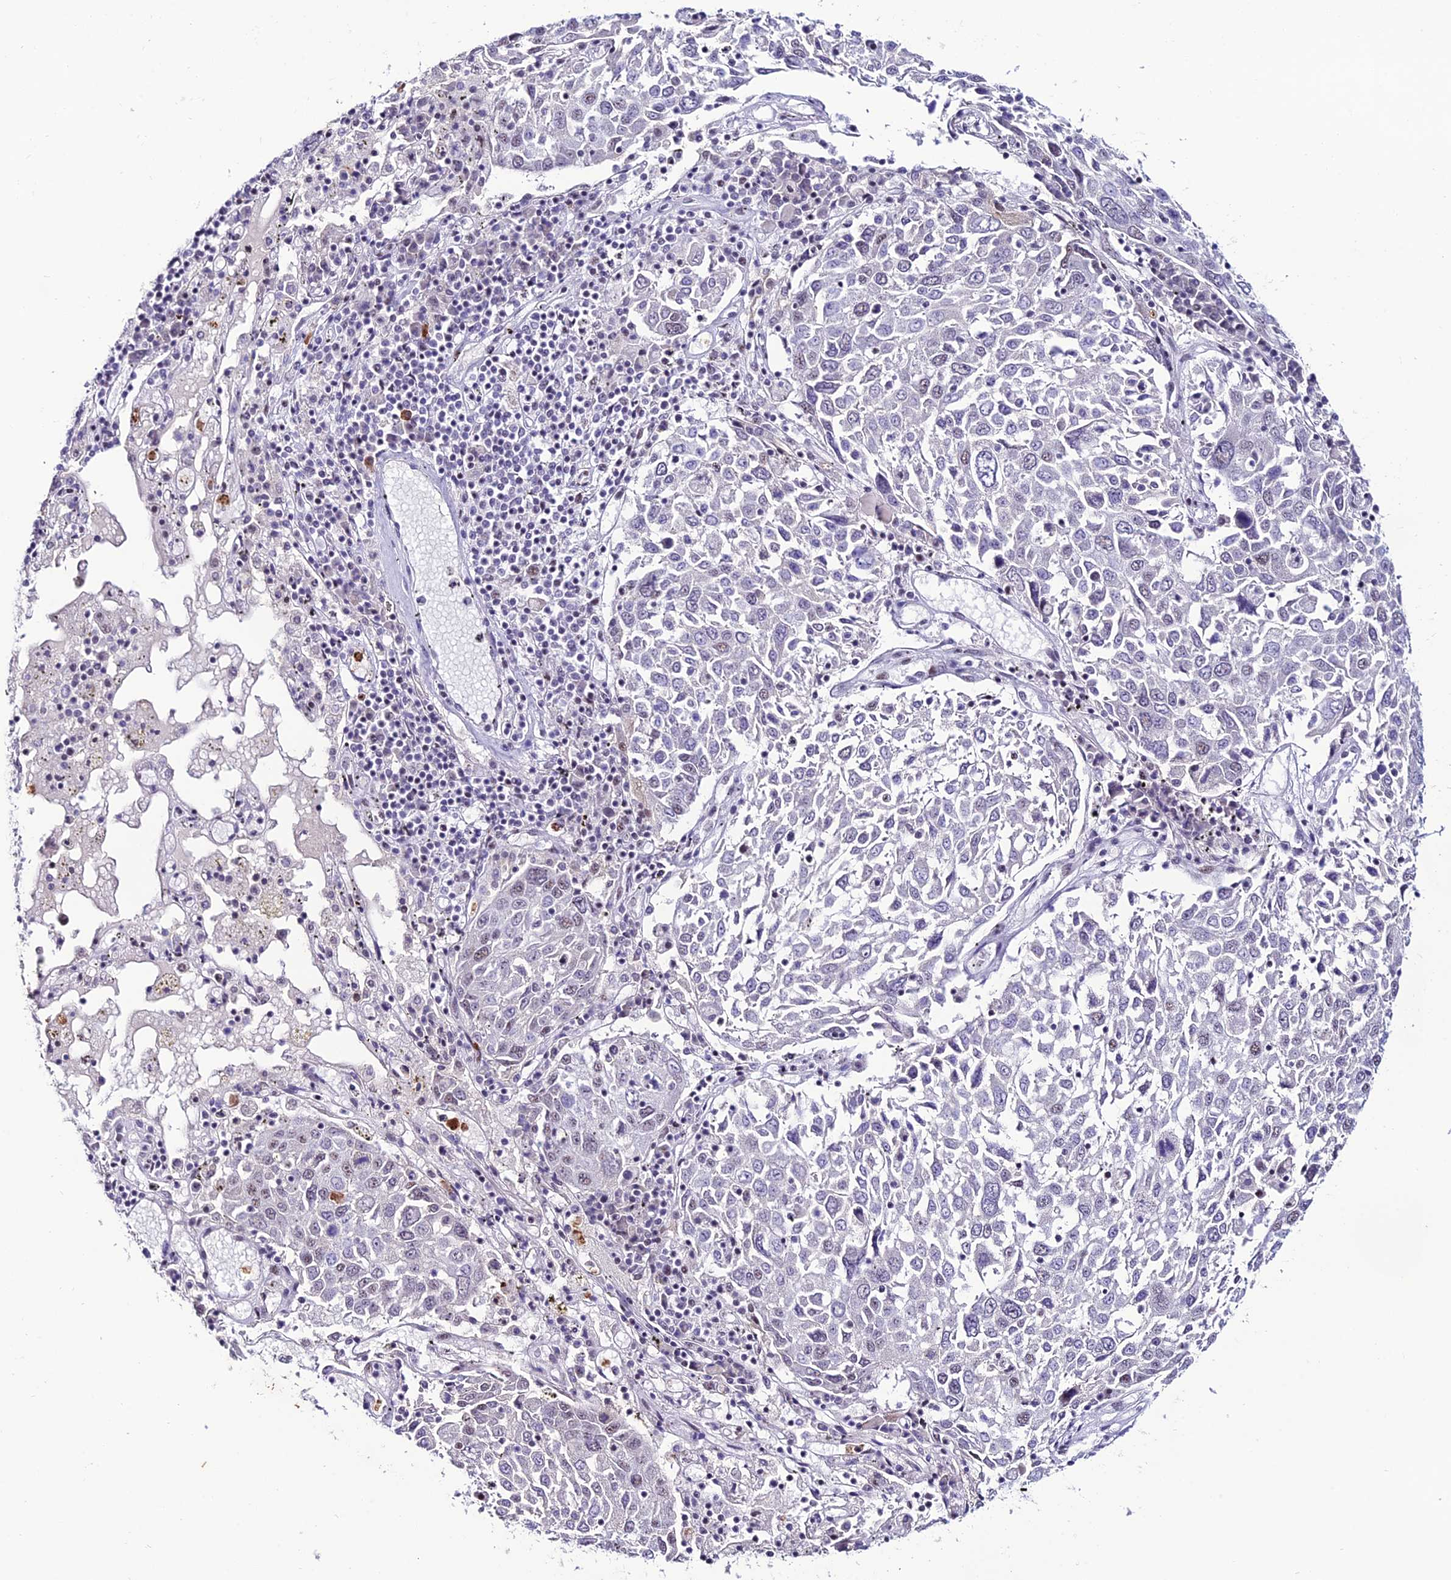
{"staining": {"intensity": "weak", "quantity": "<25%", "location": "nuclear"}, "tissue": "lung cancer", "cell_type": "Tumor cells", "image_type": "cancer", "snomed": [{"axis": "morphology", "description": "Squamous cell carcinoma, NOS"}, {"axis": "topography", "description": "Lung"}], "caption": "Immunohistochemistry of human squamous cell carcinoma (lung) reveals no staining in tumor cells.", "gene": "MFSD2B", "patient": {"sex": "male", "age": 65}}